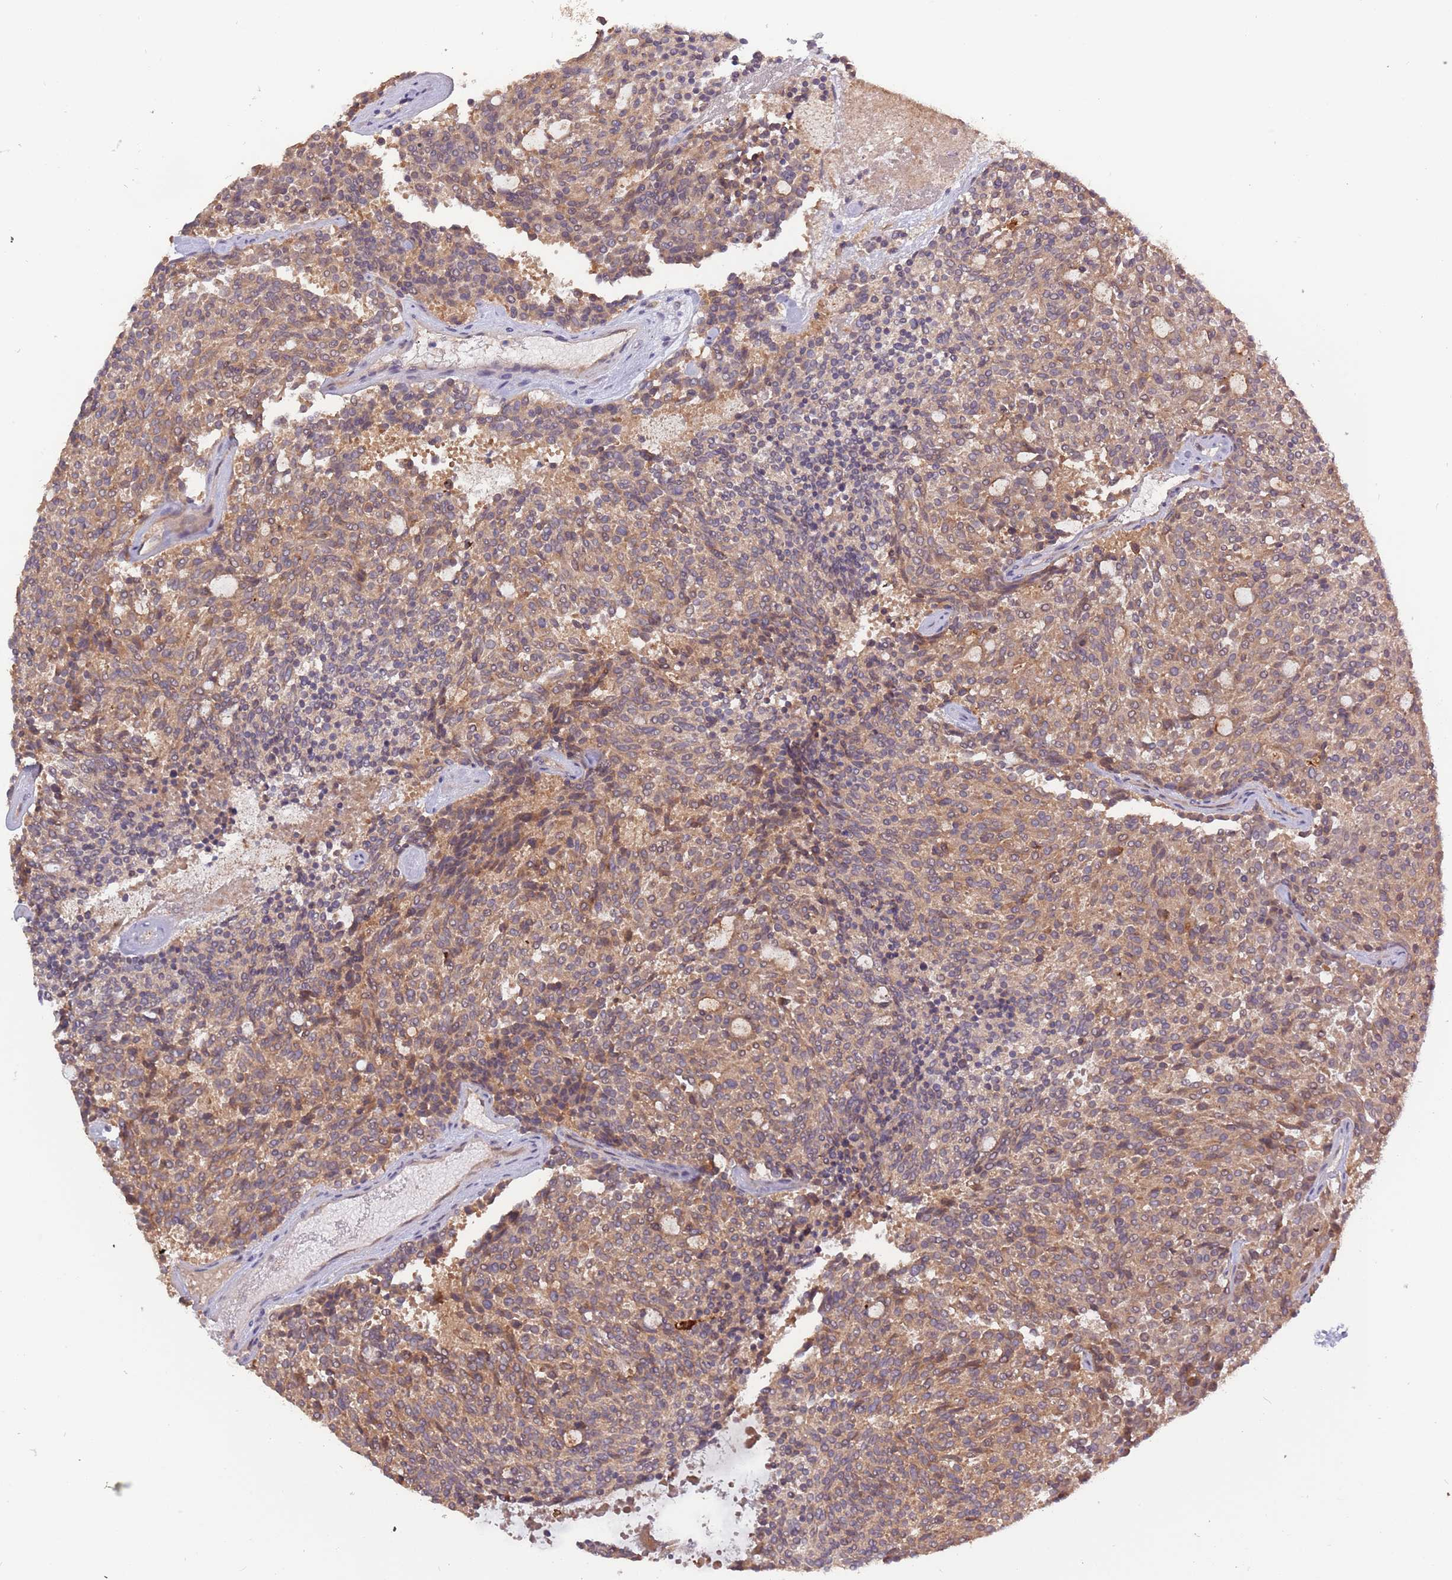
{"staining": {"intensity": "moderate", "quantity": ">75%", "location": "cytoplasmic/membranous"}, "tissue": "carcinoid", "cell_type": "Tumor cells", "image_type": "cancer", "snomed": [{"axis": "morphology", "description": "Carcinoid, malignant, NOS"}, {"axis": "topography", "description": "Pancreas"}], "caption": "Brown immunohistochemical staining in carcinoid shows moderate cytoplasmic/membranous expression in about >75% of tumor cells.", "gene": "USP32", "patient": {"sex": "female", "age": 54}}